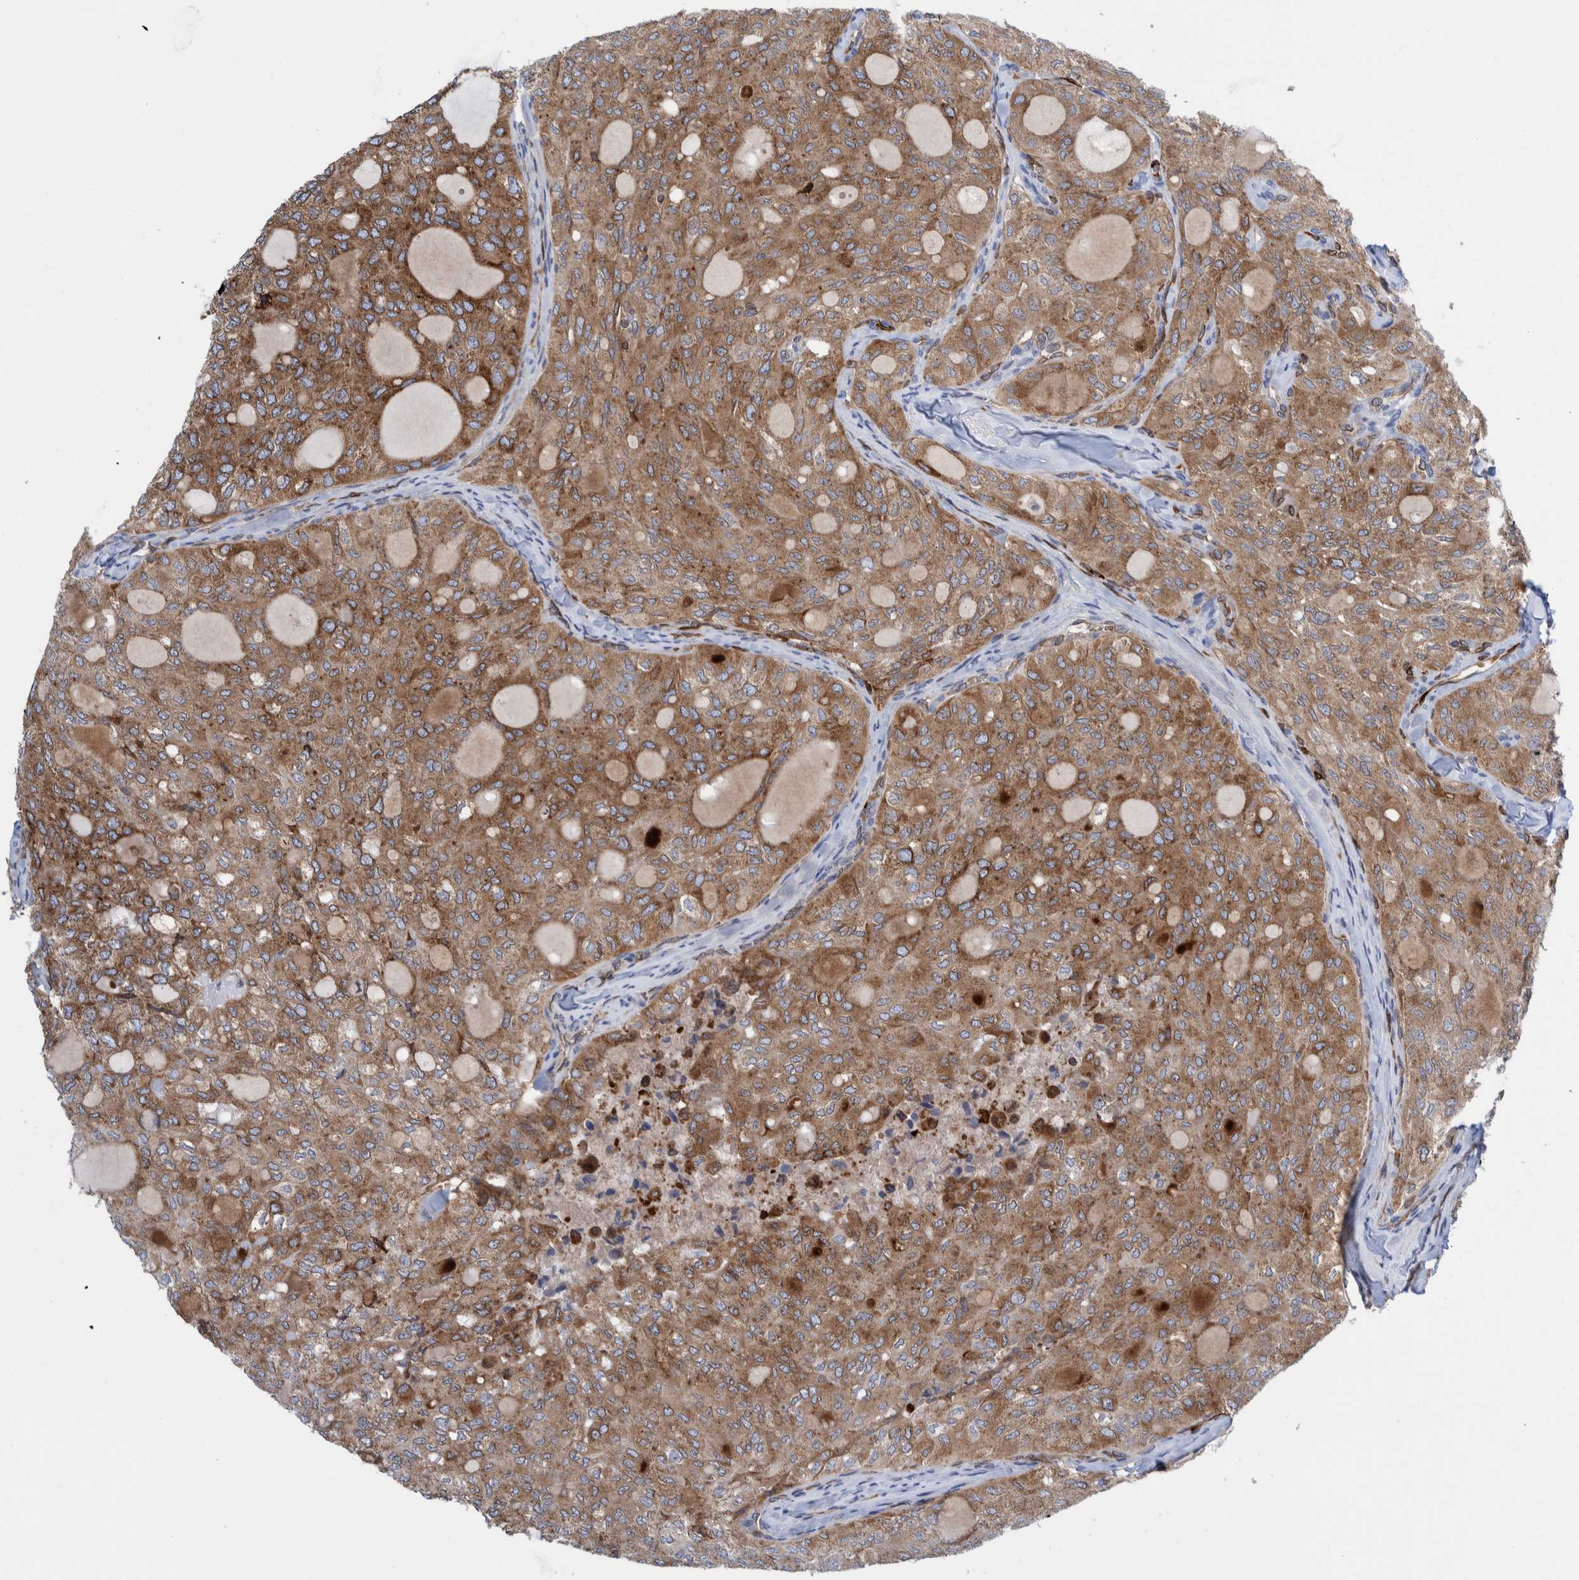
{"staining": {"intensity": "moderate", "quantity": ">75%", "location": "cytoplasmic/membranous"}, "tissue": "thyroid cancer", "cell_type": "Tumor cells", "image_type": "cancer", "snomed": [{"axis": "morphology", "description": "Follicular adenoma carcinoma, NOS"}, {"axis": "topography", "description": "Thyroid gland"}], "caption": "Thyroid follicular adenoma carcinoma was stained to show a protein in brown. There is medium levels of moderate cytoplasmic/membranous positivity in approximately >75% of tumor cells.", "gene": "THEM6", "patient": {"sex": "male", "age": 75}}